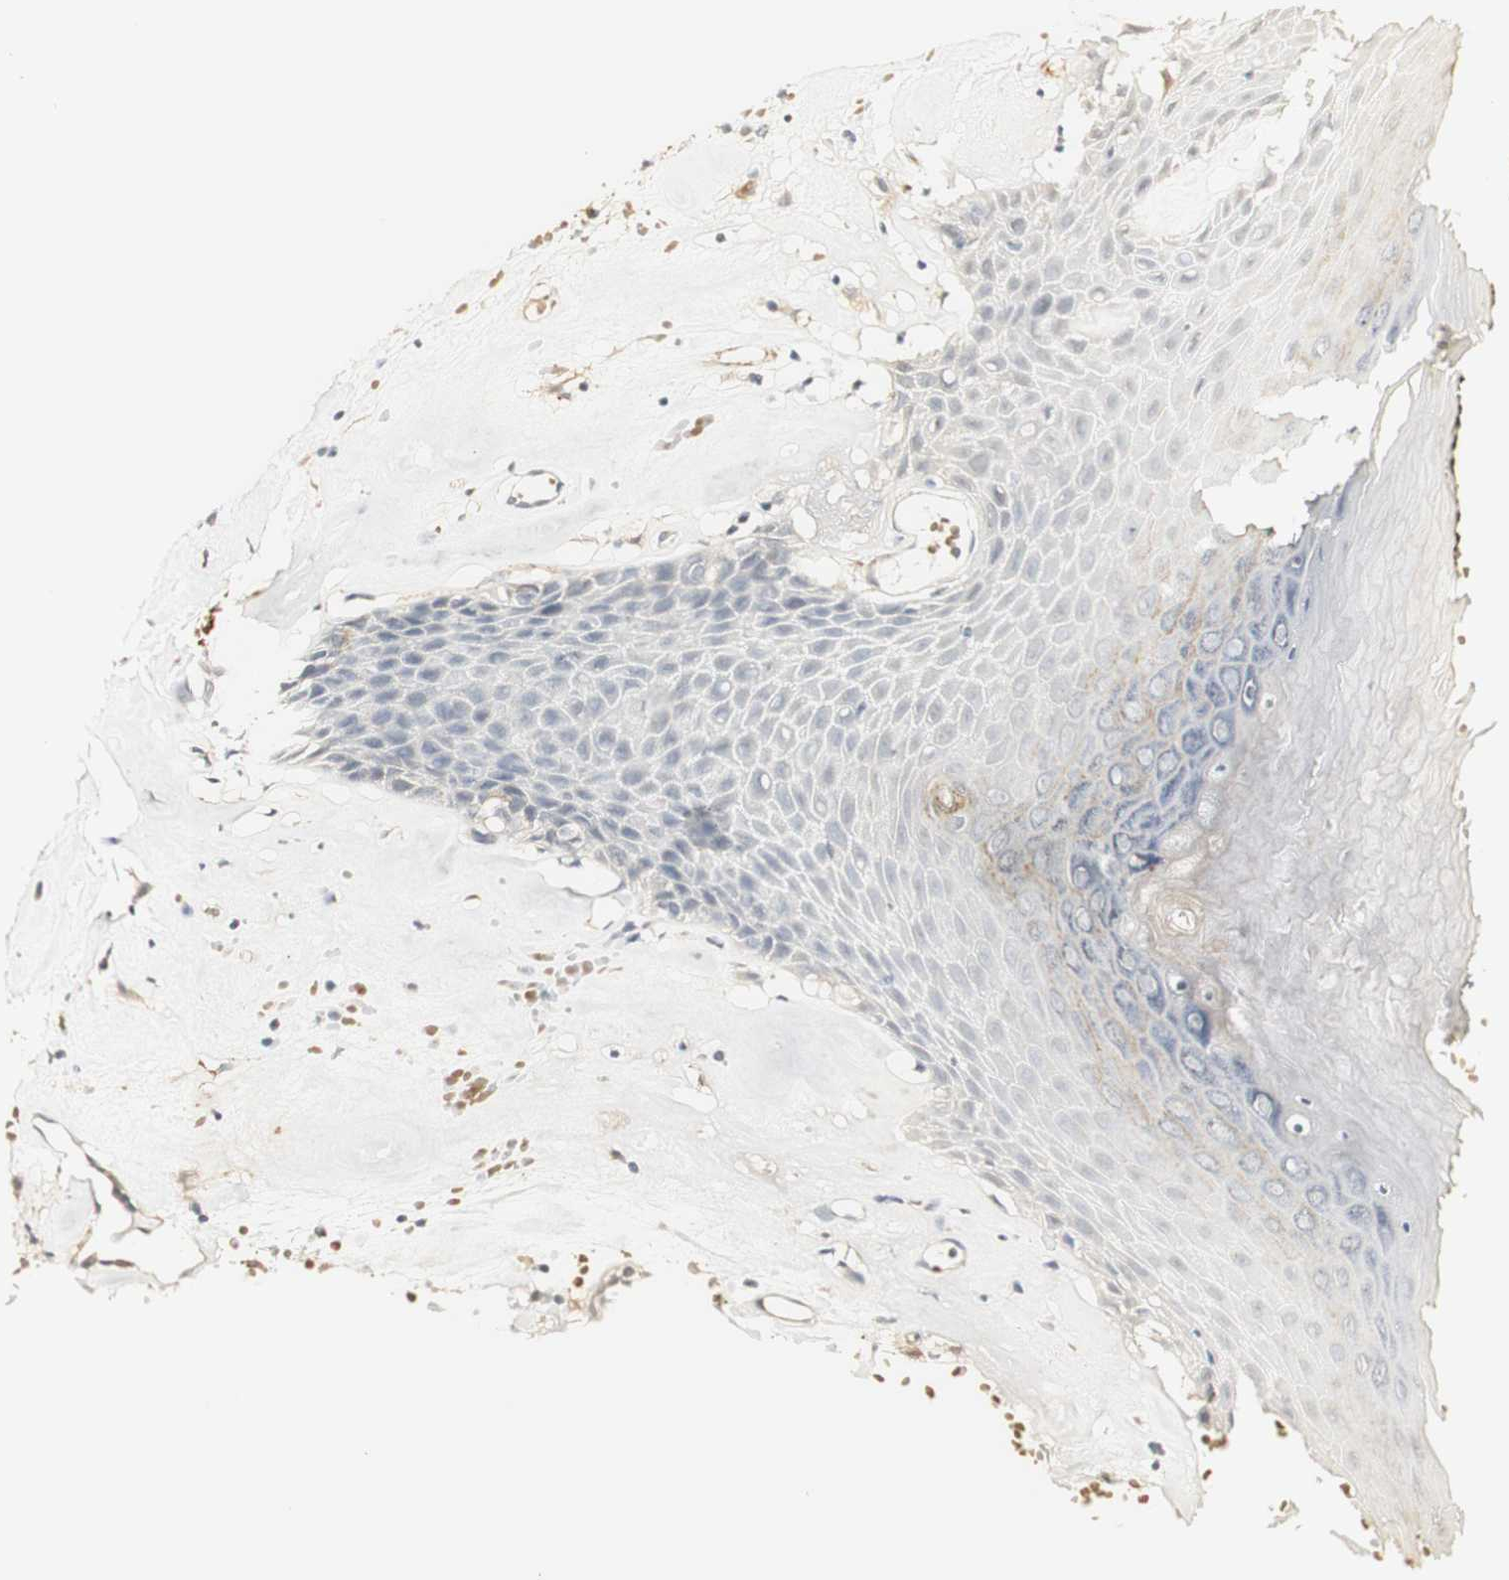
{"staining": {"intensity": "weak", "quantity": "<25%", "location": "cytoplasmic/membranous"}, "tissue": "skin", "cell_type": "Epidermal cells", "image_type": "normal", "snomed": [{"axis": "morphology", "description": "Normal tissue, NOS"}, {"axis": "morphology", "description": "Inflammation, NOS"}, {"axis": "topography", "description": "Vulva"}], "caption": "Skin stained for a protein using immunohistochemistry displays no staining epidermal cells.", "gene": "SYT7", "patient": {"sex": "female", "age": 84}}